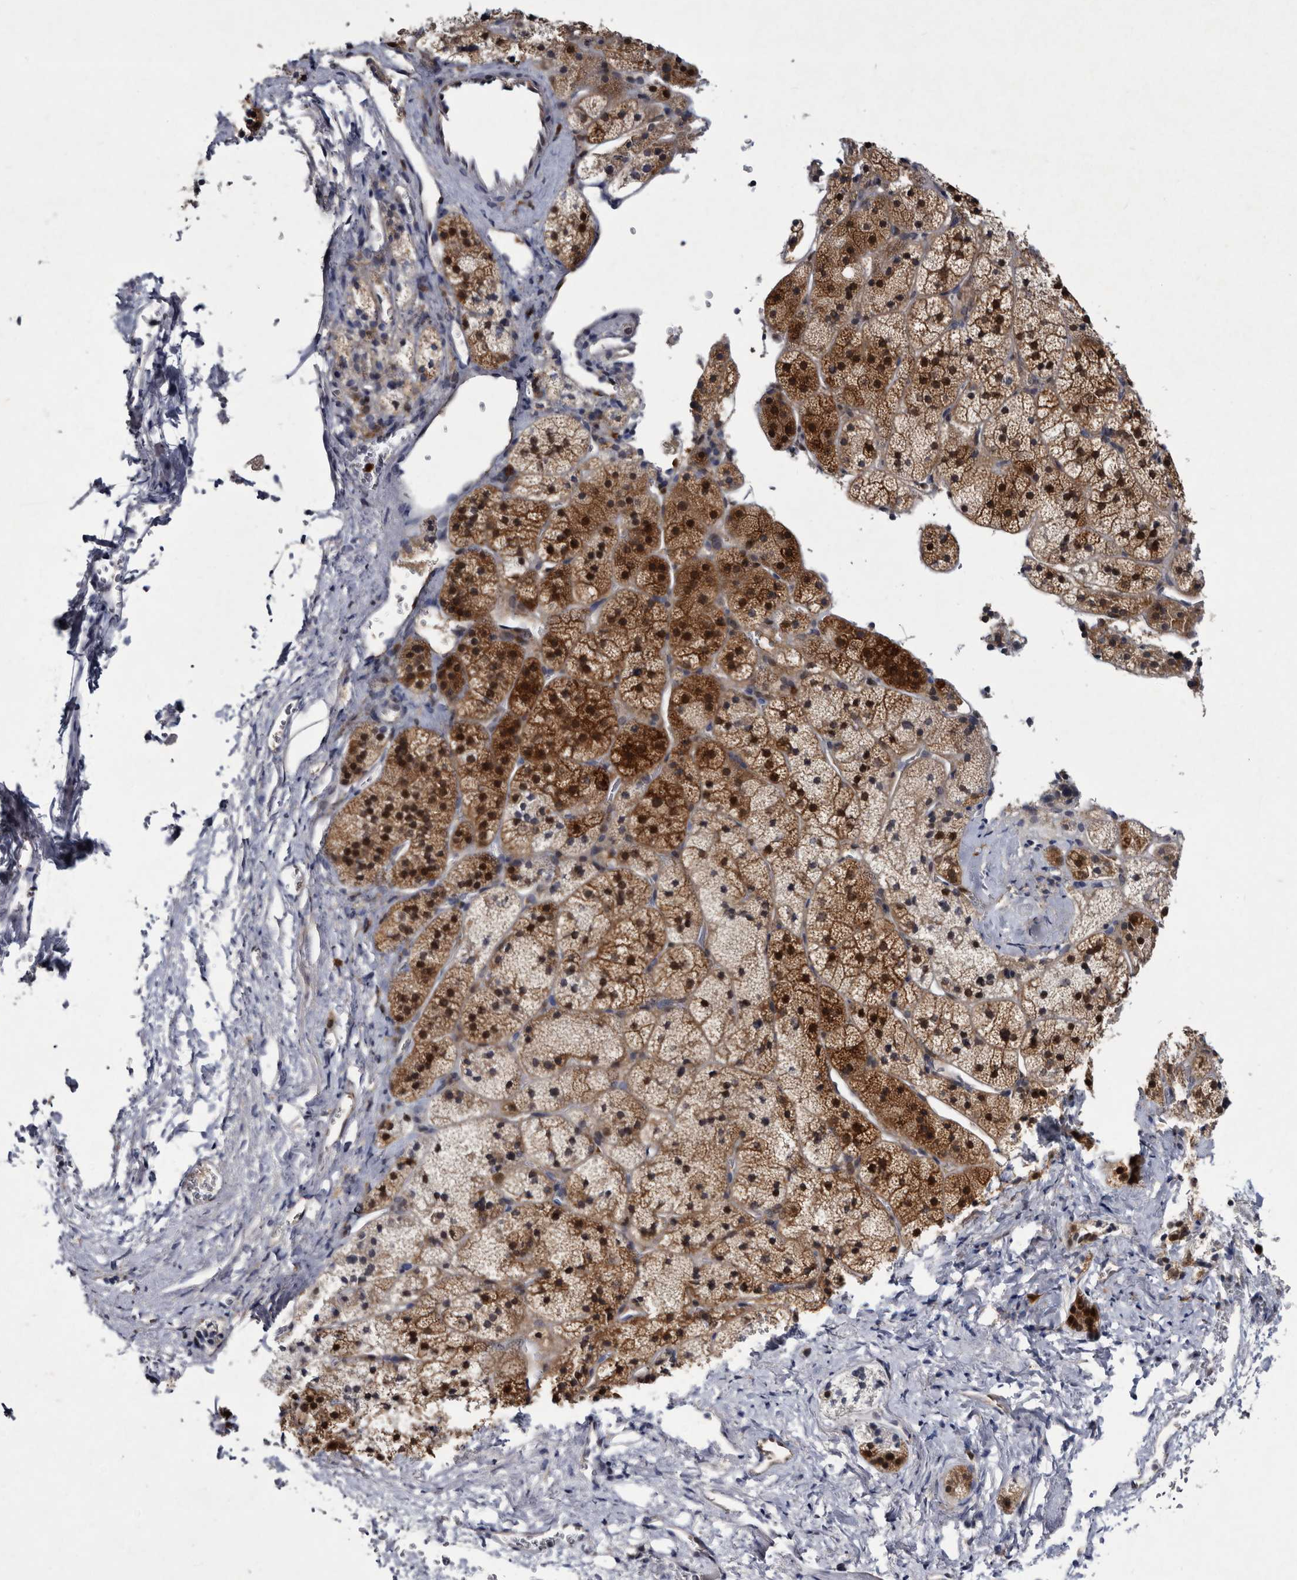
{"staining": {"intensity": "strong", "quantity": "25%-75%", "location": "cytoplasmic/membranous,nuclear"}, "tissue": "adrenal gland", "cell_type": "Glandular cells", "image_type": "normal", "snomed": [{"axis": "morphology", "description": "Normal tissue, NOS"}, {"axis": "topography", "description": "Adrenal gland"}], "caption": "Approximately 25%-75% of glandular cells in benign human adrenal gland display strong cytoplasmic/membranous,nuclear protein positivity as visualized by brown immunohistochemical staining.", "gene": "SERPINB8", "patient": {"sex": "female", "age": 44}}